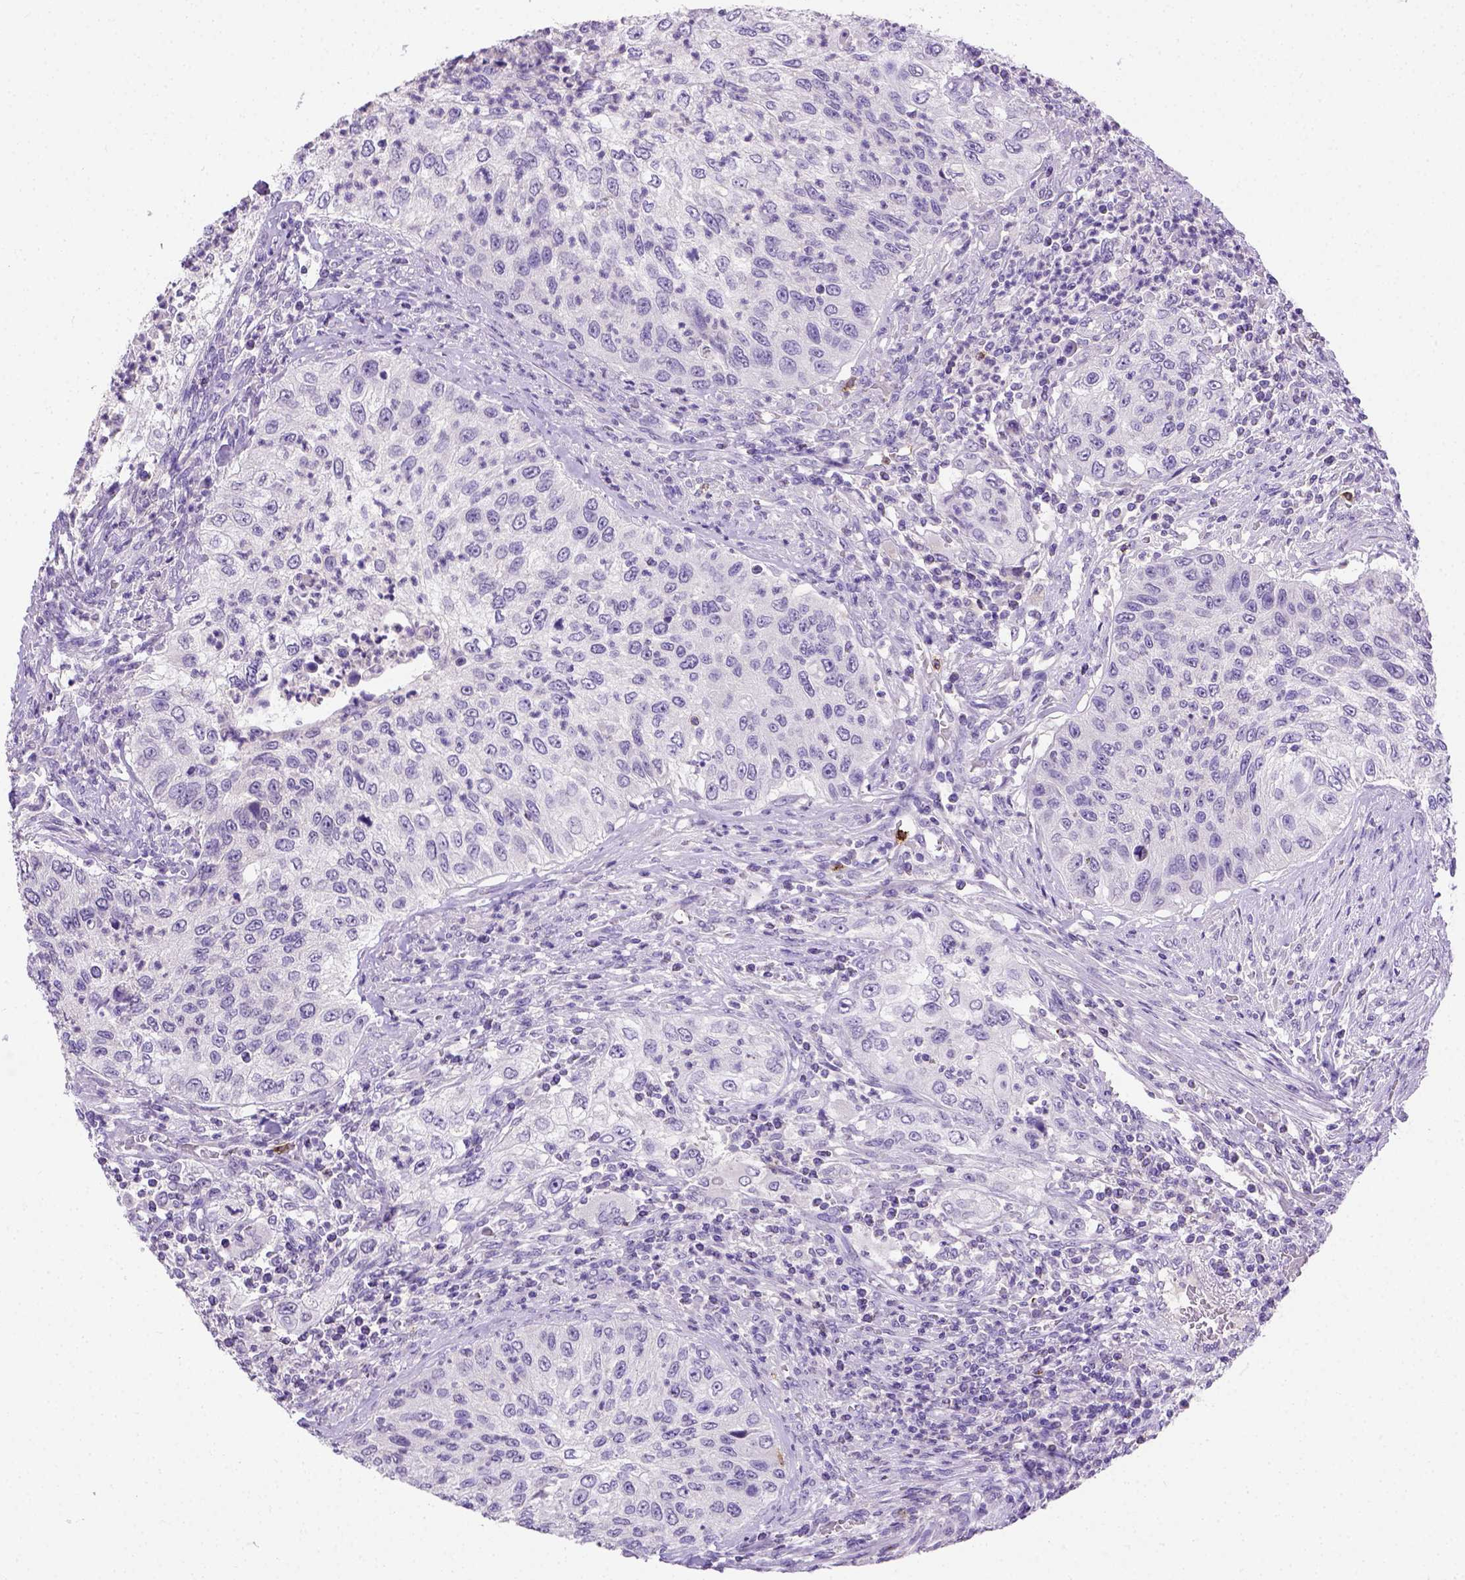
{"staining": {"intensity": "negative", "quantity": "none", "location": "none"}, "tissue": "urothelial cancer", "cell_type": "Tumor cells", "image_type": "cancer", "snomed": [{"axis": "morphology", "description": "Urothelial carcinoma, High grade"}, {"axis": "topography", "description": "Urinary bladder"}], "caption": "A high-resolution photomicrograph shows IHC staining of high-grade urothelial carcinoma, which demonstrates no significant expression in tumor cells.", "gene": "B3GAT1", "patient": {"sex": "female", "age": 60}}